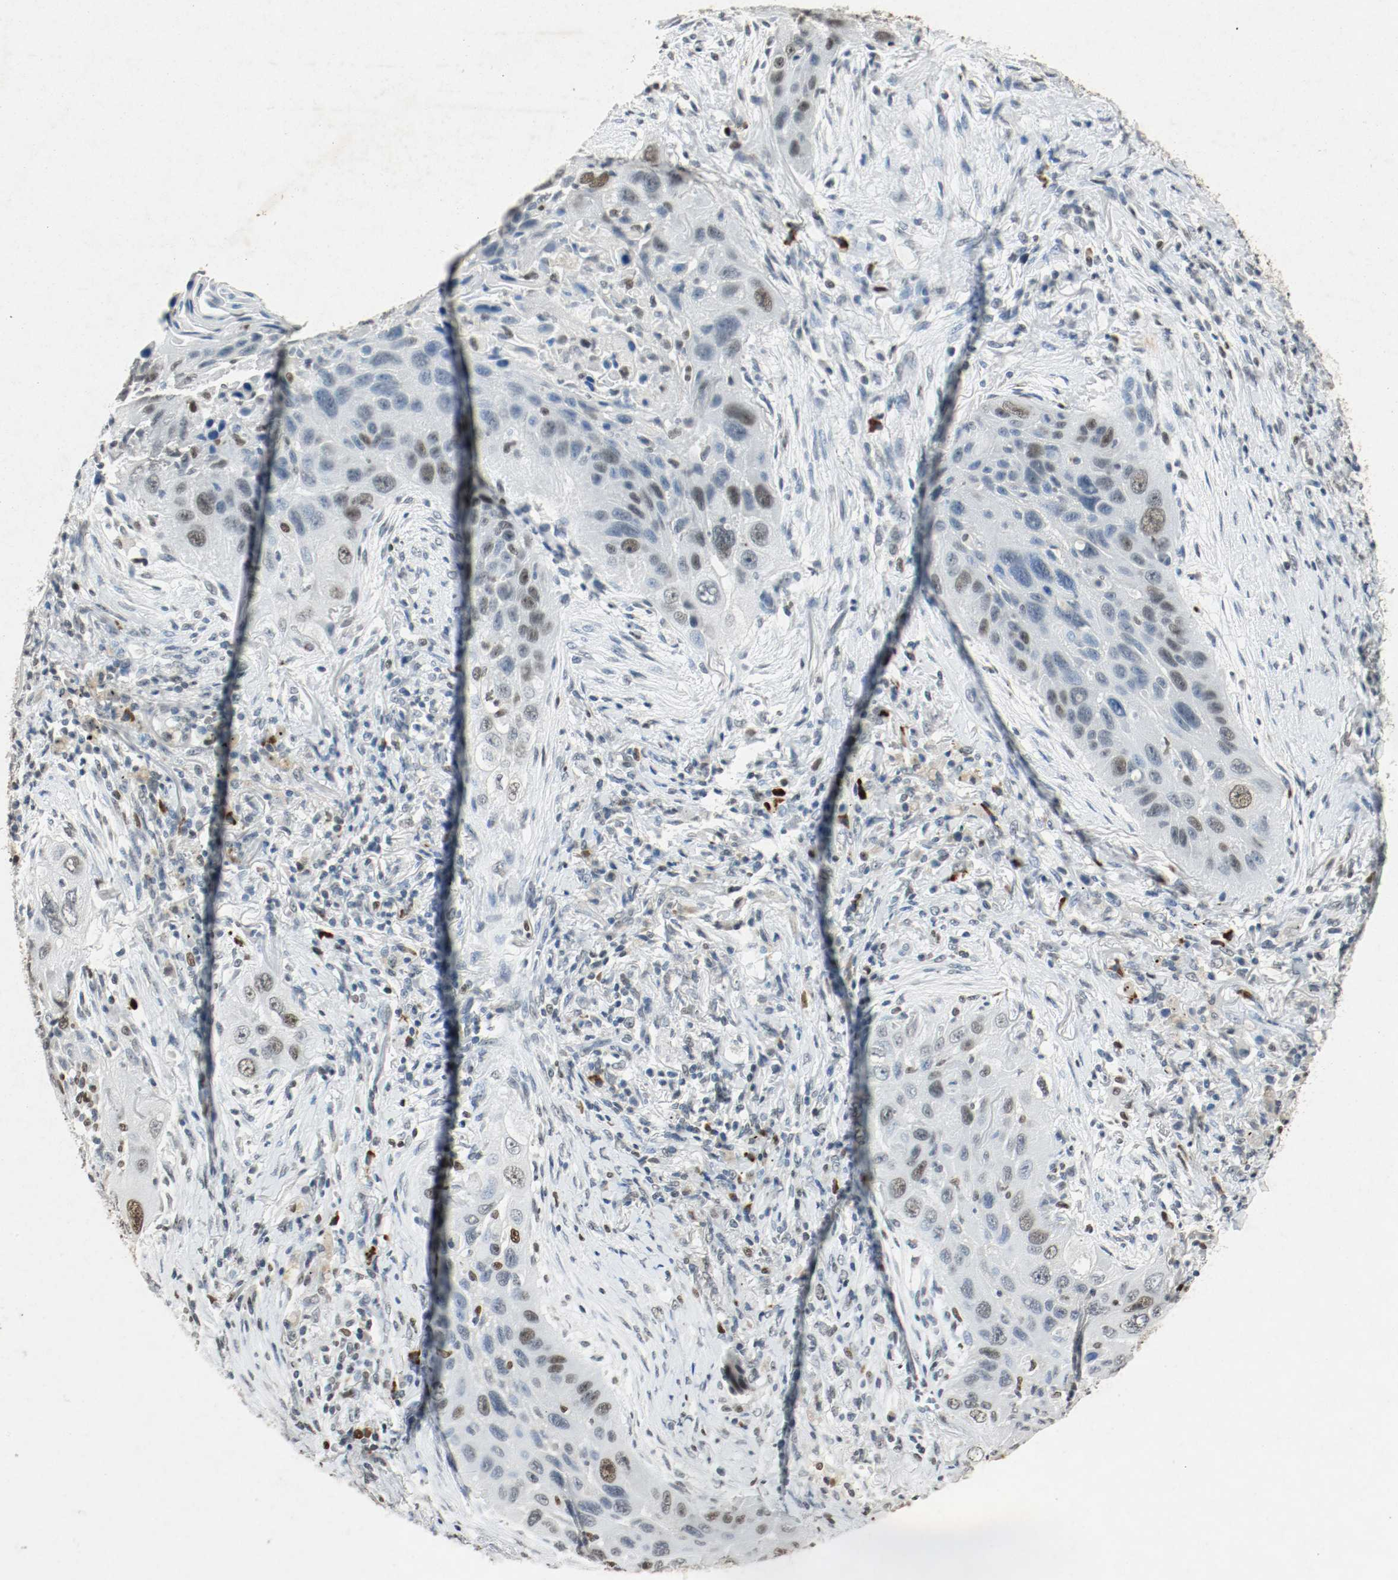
{"staining": {"intensity": "moderate", "quantity": "<25%", "location": "nuclear"}, "tissue": "lung cancer", "cell_type": "Tumor cells", "image_type": "cancer", "snomed": [{"axis": "morphology", "description": "Squamous cell carcinoma, NOS"}, {"axis": "topography", "description": "Lung"}], "caption": "An image of lung cancer (squamous cell carcinoma) stained for a protein shows moderate nuclear brown staining in tumor cells.", "gene": "DNMT1", "patient": {"sex": "female", "age": 47}}